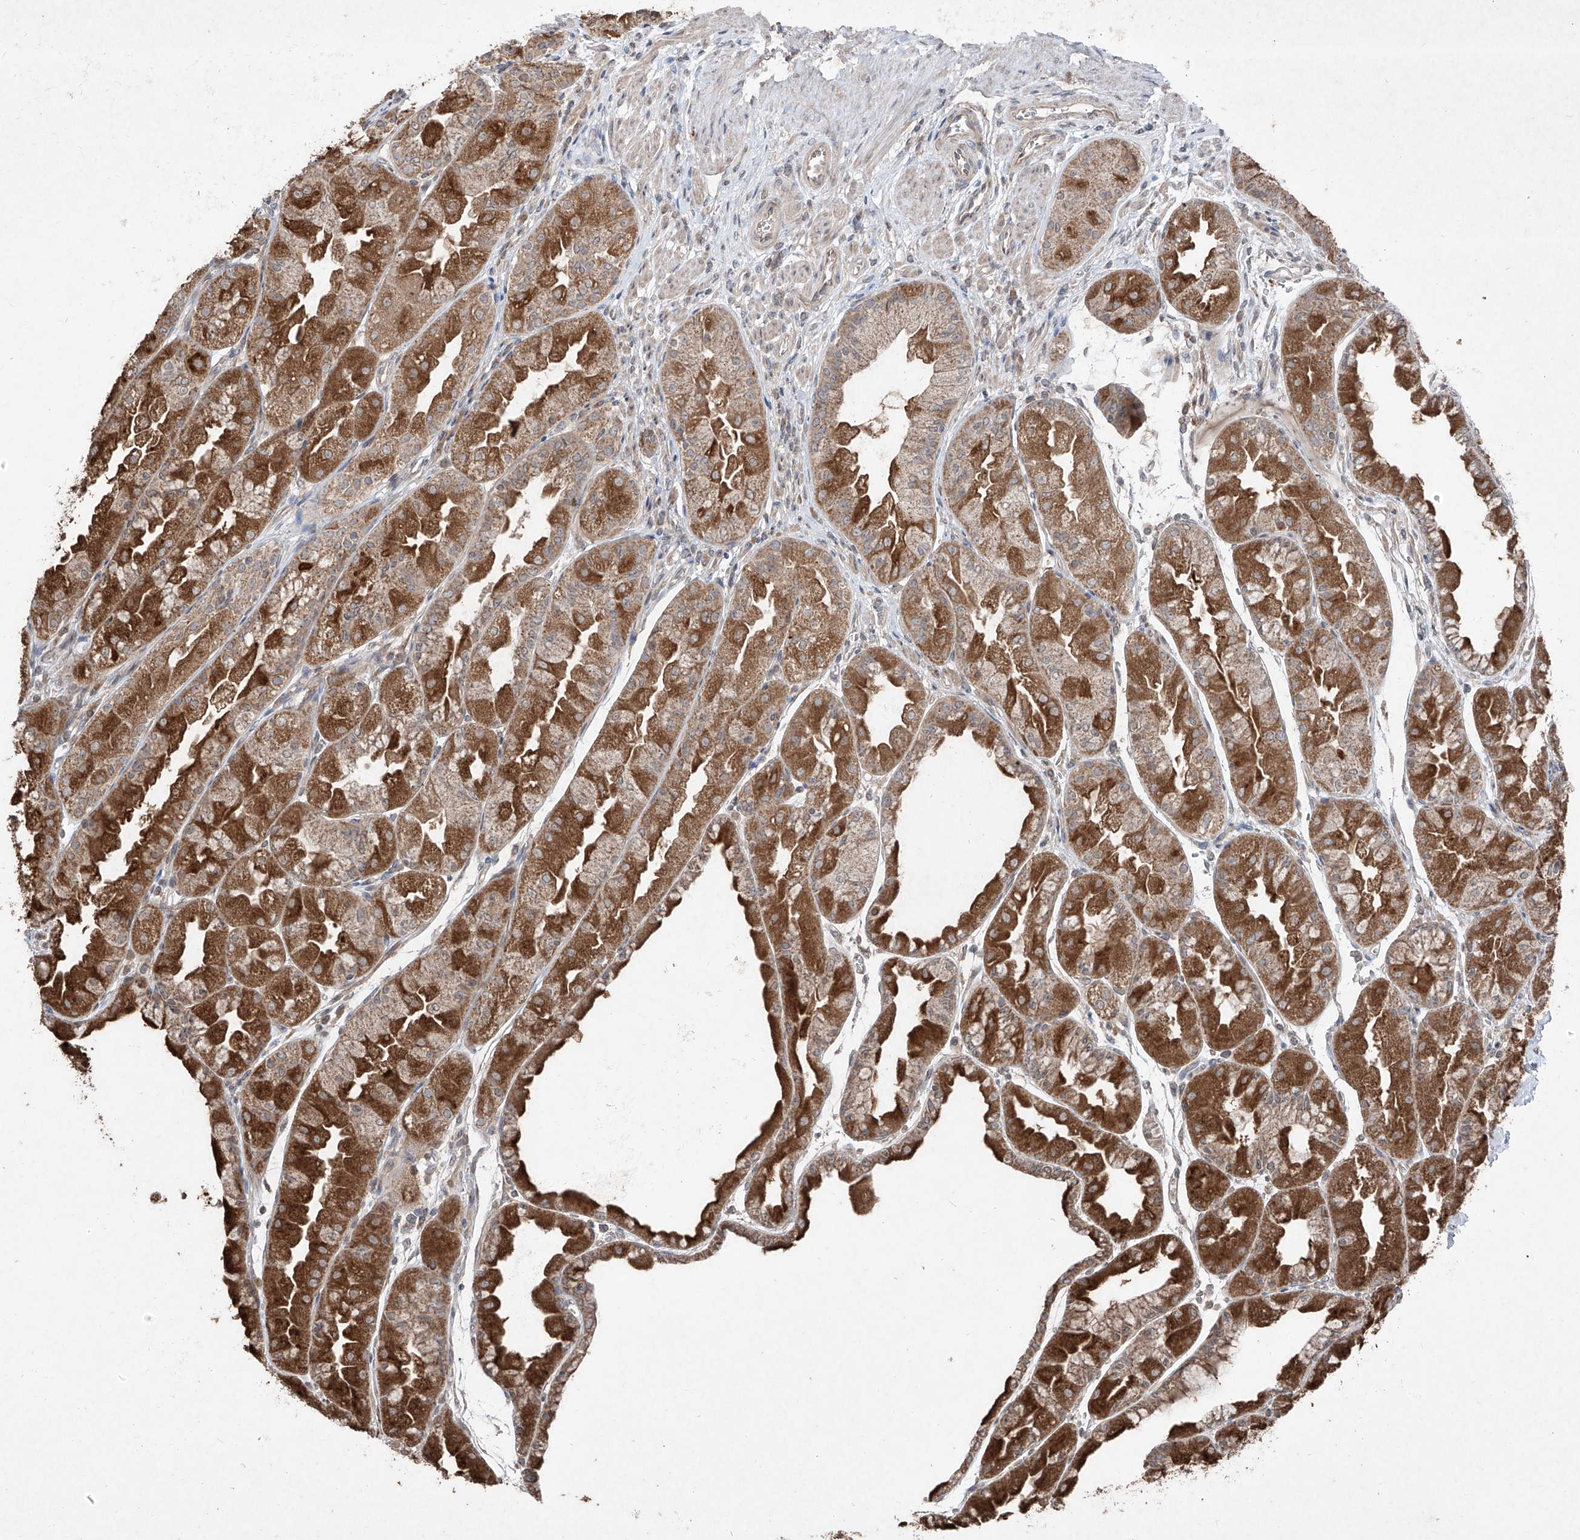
{"staining": {"intensity": "strong", "quantity": ">75%", "location": "cytoplasmic/membranous"}, "tissue": "stomach", "cell_type": "Glandular cells", "image_type": "normal", "snomed": [{"axis": "morphology", "description": "Normal tissue, NOS"}, {"axis": "topography", "description": "Stomach, upper"}], "caption": "Immunohistochemical staining of normal stomach demonstrates high levels of strong cytoplasmic/membranous staining in approximately >75% of glandular cells. (Stains: DAB in brown, nuclei in blue, Microscopy: brightfield microscopy at high magnification).", "gene": "ABCD3", "patient": {"sex": "male", "age": 47}}